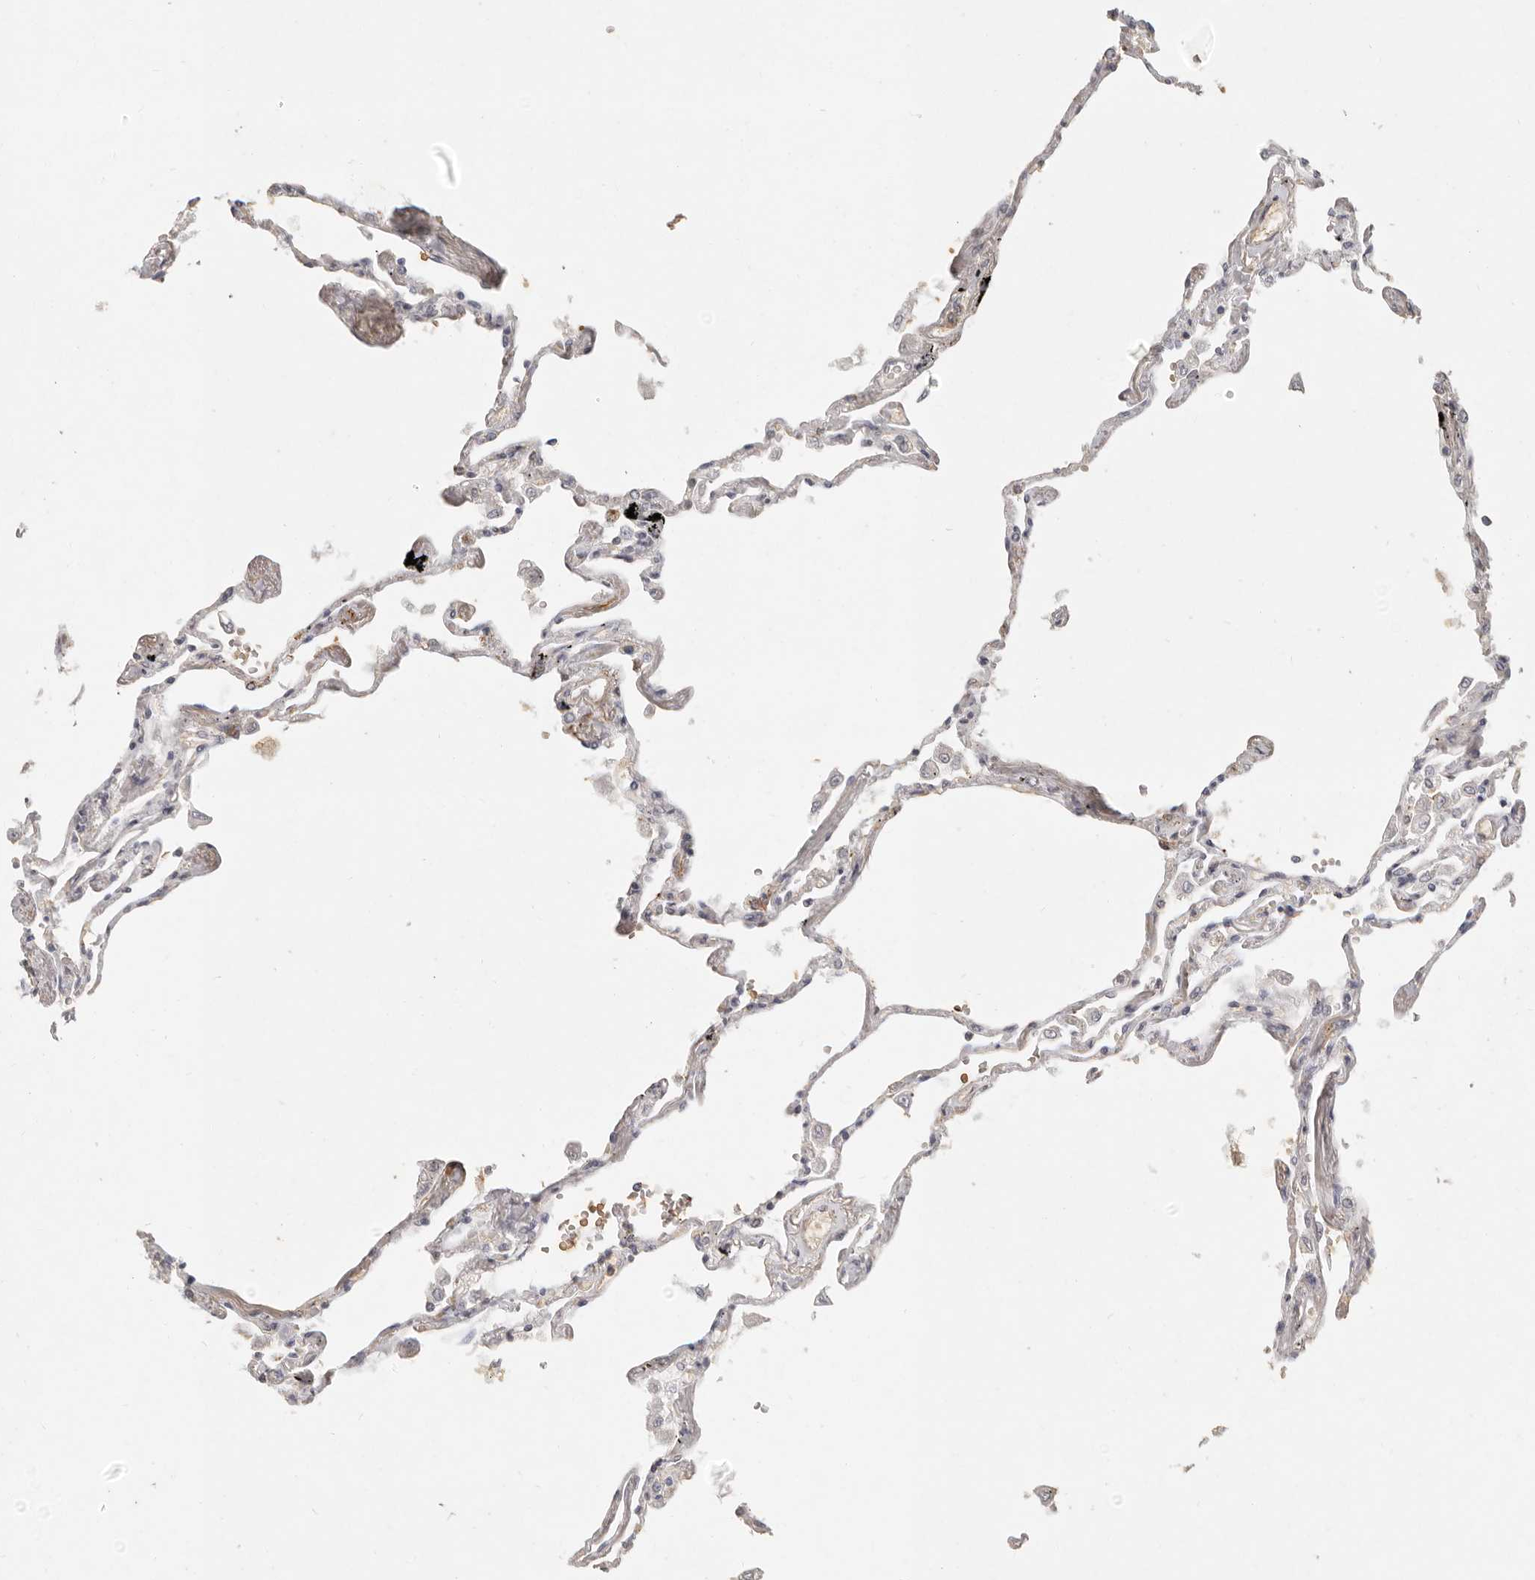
{"staining": {"intensity": "negative", "quantity": "none", "location": "none"}, "tissue": "lung", "cell_type": "Alveolar cells", "image_type": "normal", "snomed": [{"axis": "morphology", "description": "Normal tissue, NOS"}, {"axis": "topography", "description": "Lung"}], "caption": "DAB immunohistochemical staining of benign lung shows no significant staining in alveolar cells.", "gene": "NIBAN1", "patient": {"sex": "female", "age": 67}}